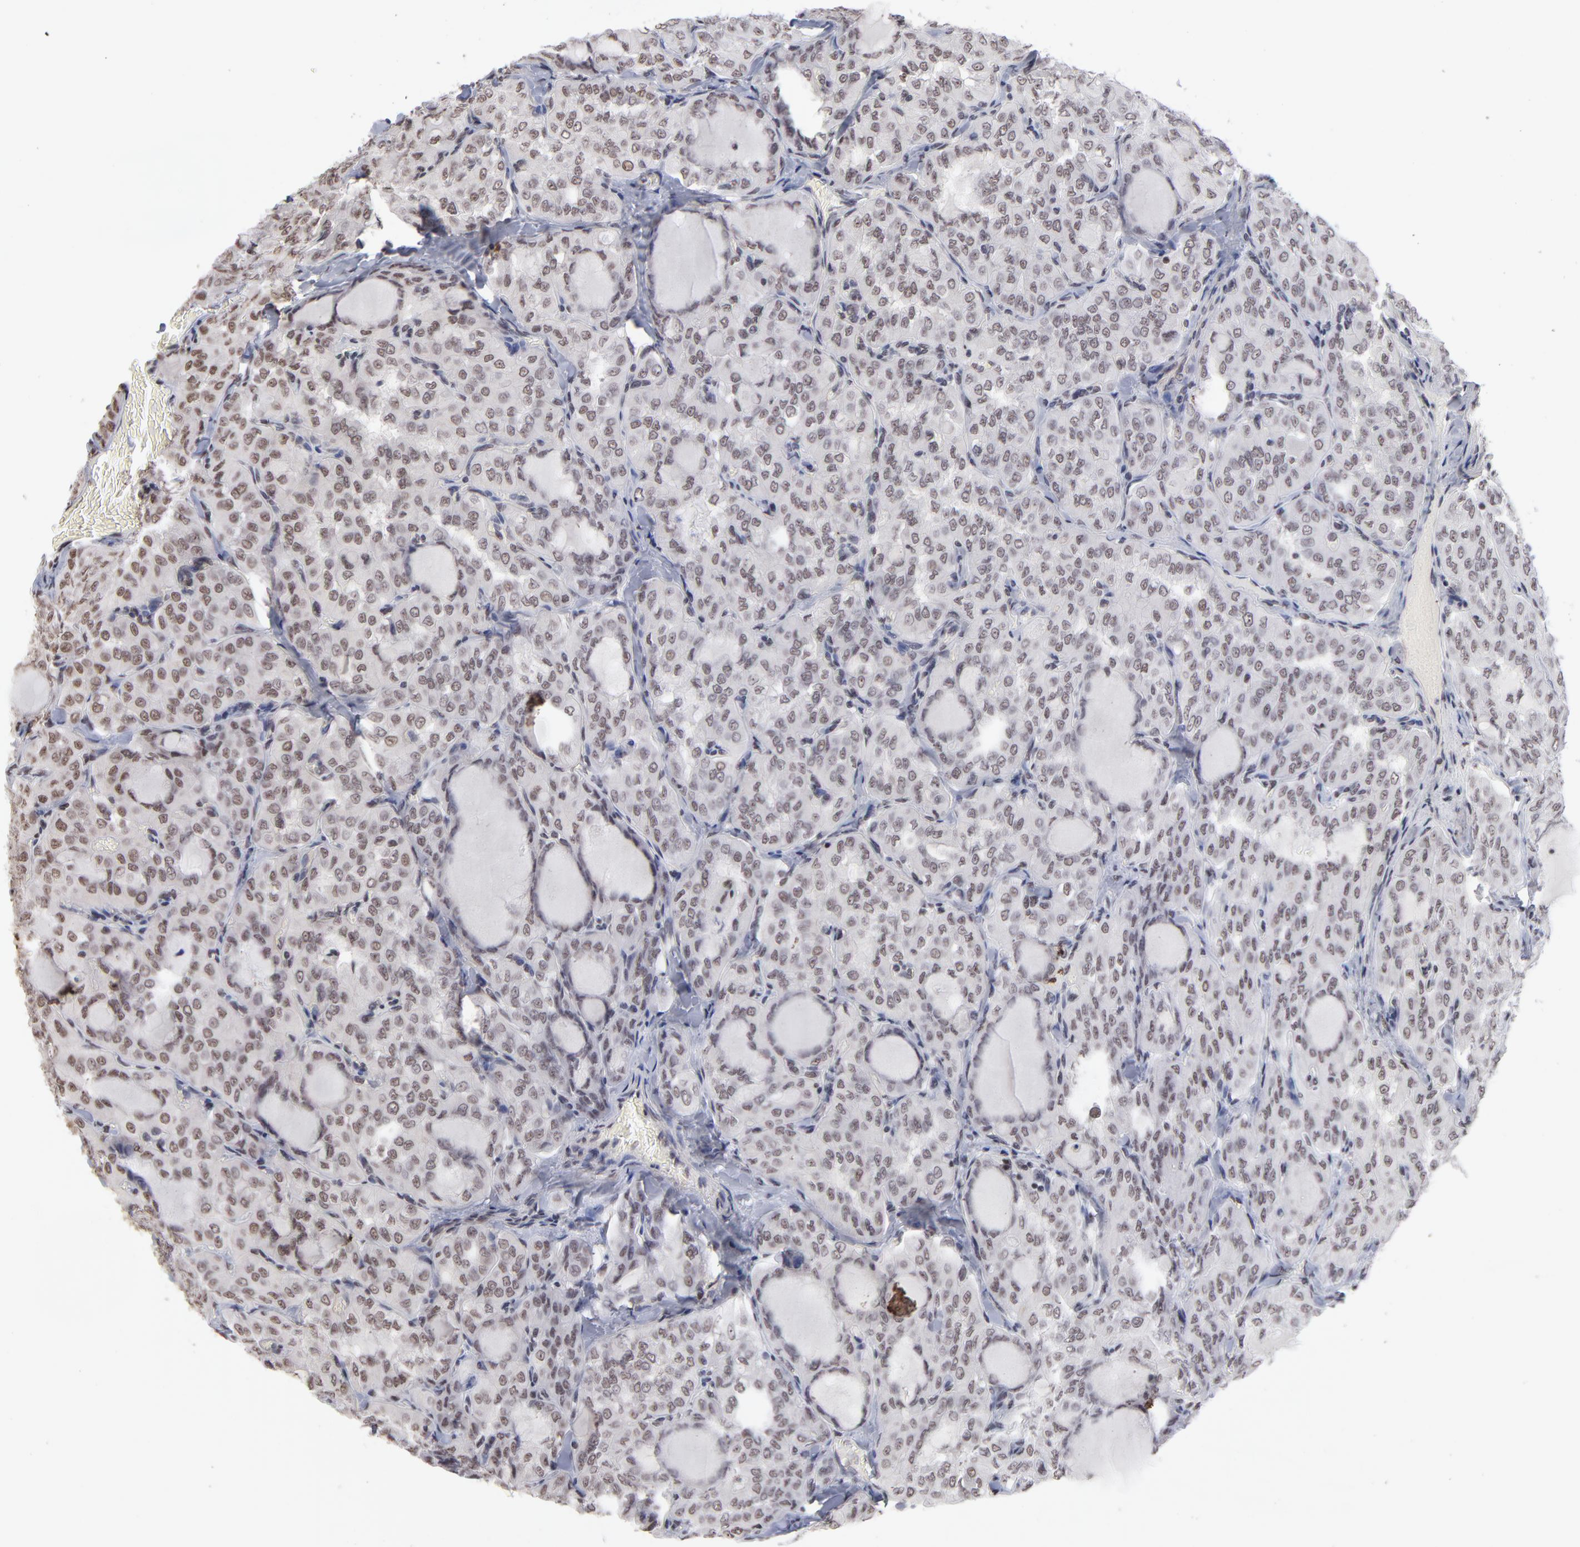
{"staining": {"intensity": "weak", "quantity": "<25%", "location": "nuclear"}, "tissue": "thyroid cancer", "cell_type": "Tumor cells", "image_type": "cancer", "snomed": [{"axis": "morphology", "description": "Papillary adenocarcinoma, NOS"}, {"axis": "topography", "description": "Thyroid gland"}], "caption": "Immunohistochemistry (IHC) micrograph of neoplastic tissue: thyroid cancer stained with DAB (3,3'-diaminobenzidine) demonstrates no significant protein staining in tumor cells. The staining is performed using DAB (3,3'-diaminobenzidine) brown chromogen with nuclei counter-stained in using hematoxylin.", "gene": "ZNF3", "patient": {"sex": "male", "age": 20}}